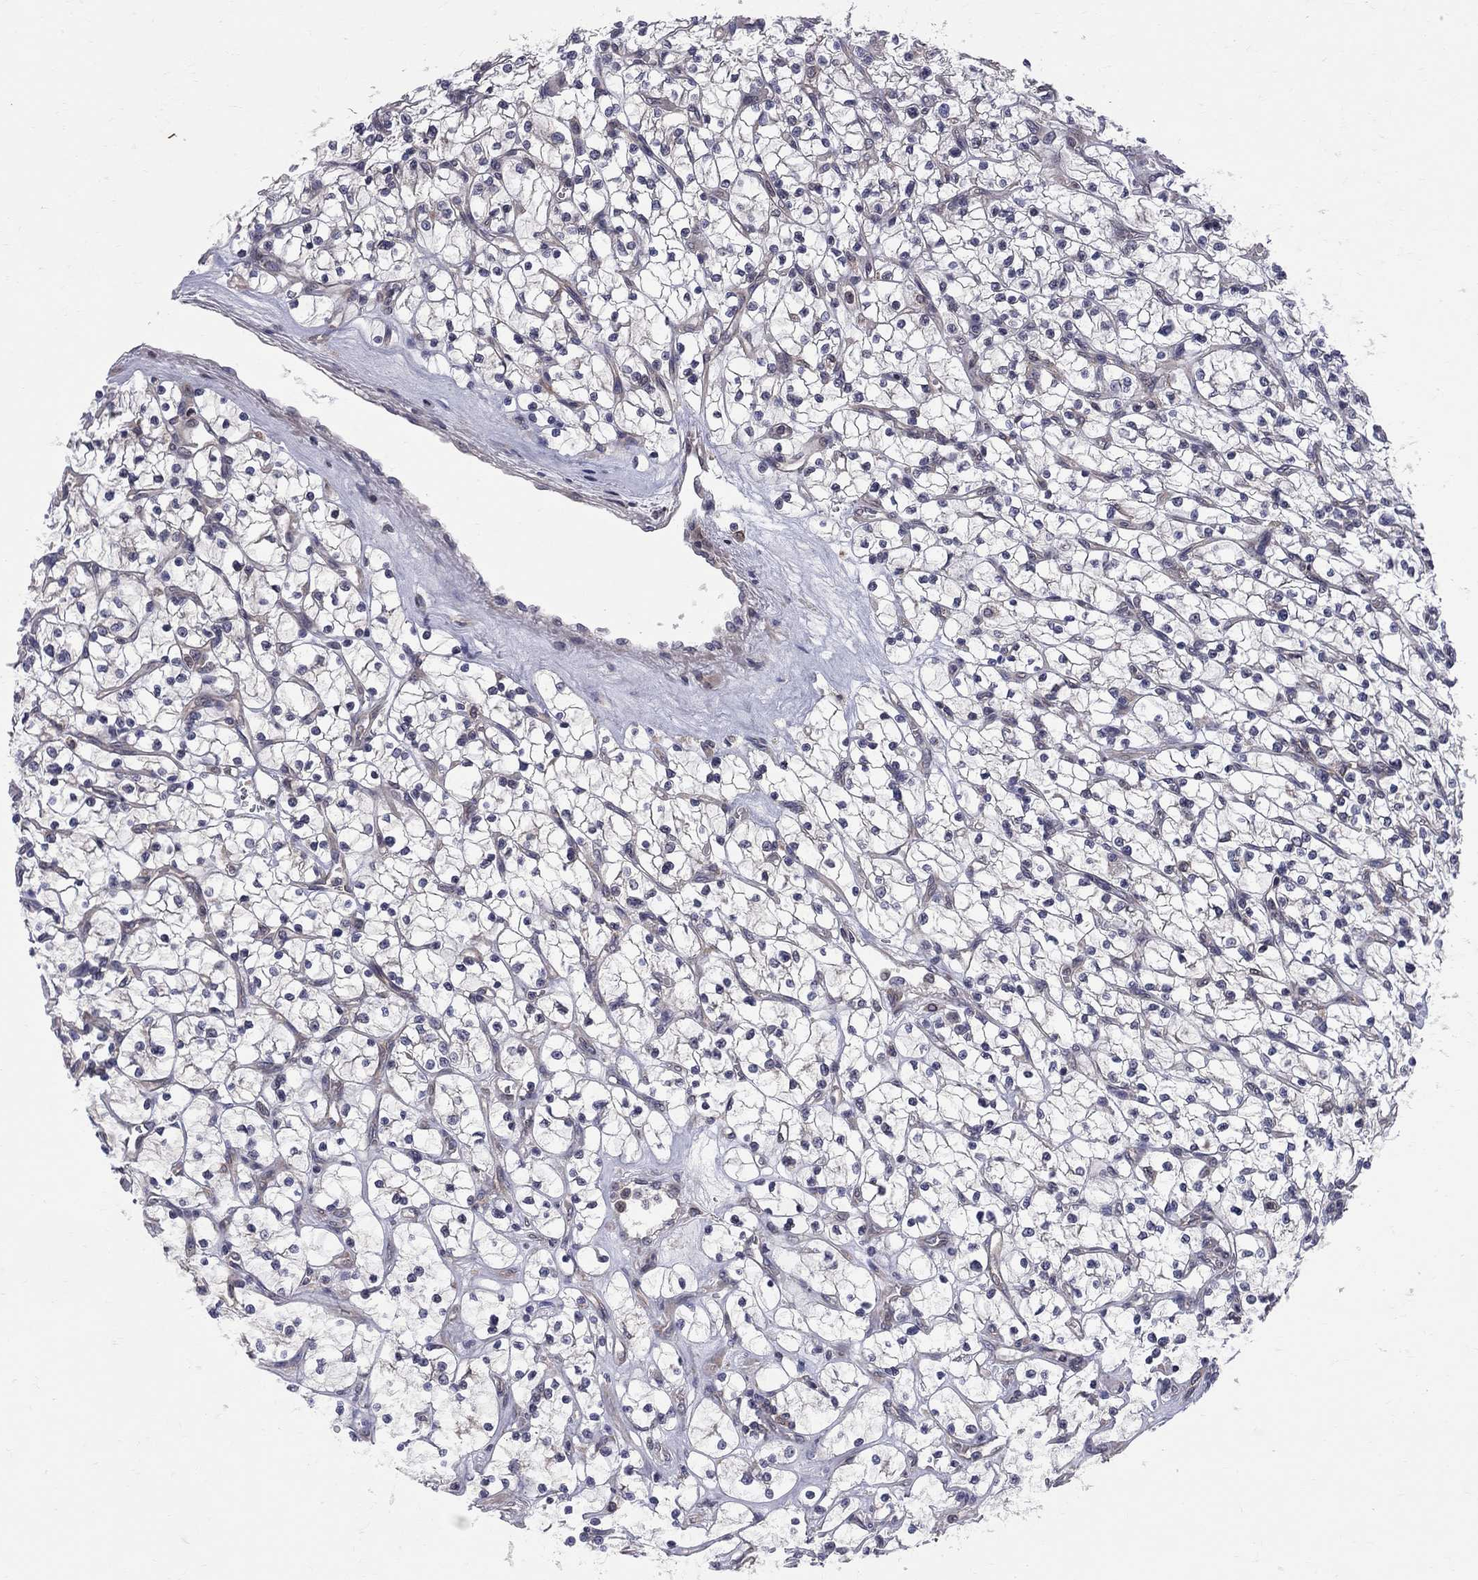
{"staining": {"intensity": "negative", "quantity": "none", "location": "none"}, "tissue": "renal cancer", "cell_type": "Tumor cells", "image_type": "cancer", "snomed": [{"axis": "morphology", "description": "Adenocarcinoma, NOS"}, {"axis": "topography", "description": "Kidney"}], "caption": "High power microscopy micrograph of an immunohistochemistry (IHC) image of renal cancer, revealing no significant positivity in tumor cells.", "gene": "CNOT11", "patient": {"sex": "female", "age": 64}}